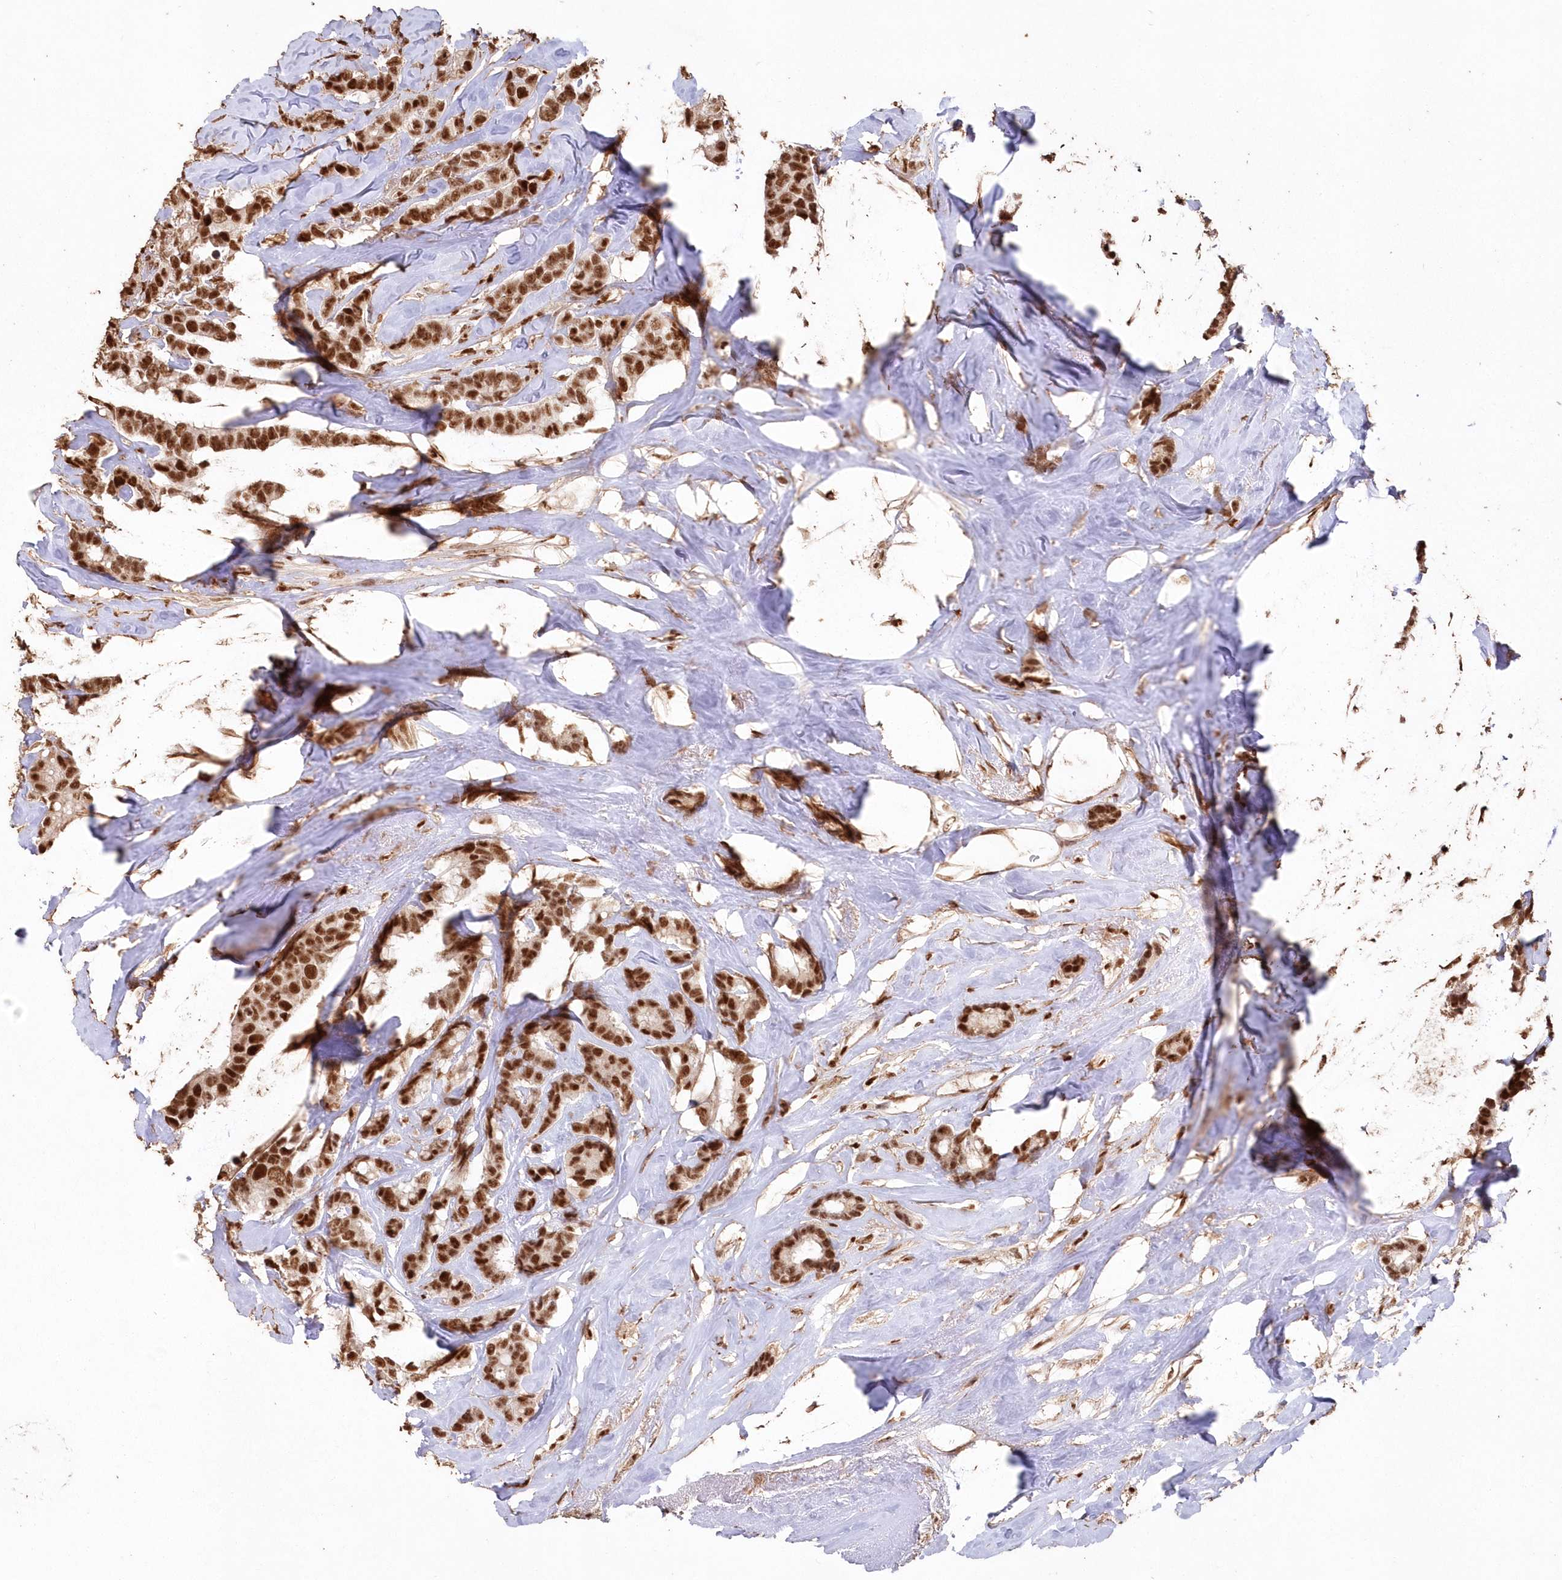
{"staining": {"intensity": "strong", "quantity": ">75%", "location": "nuclear"}, "tissue": "breast cancer", "cell_type": "Tumor cells", "image_type": "cancer", "snomed": [{"axis": "morphology", "description": "Duct carcinoma"}, {"axis": "topography", "description": "Breast"}], "caption": "This histopathology image demonstrates immunohistochemistry staining of human breast intraductal carcinoma, with high strong nuclear positivity in approximately >75% of tumor cells.", "gene": "PDS5A", "patient": {"sex": "female", "age": 40}}